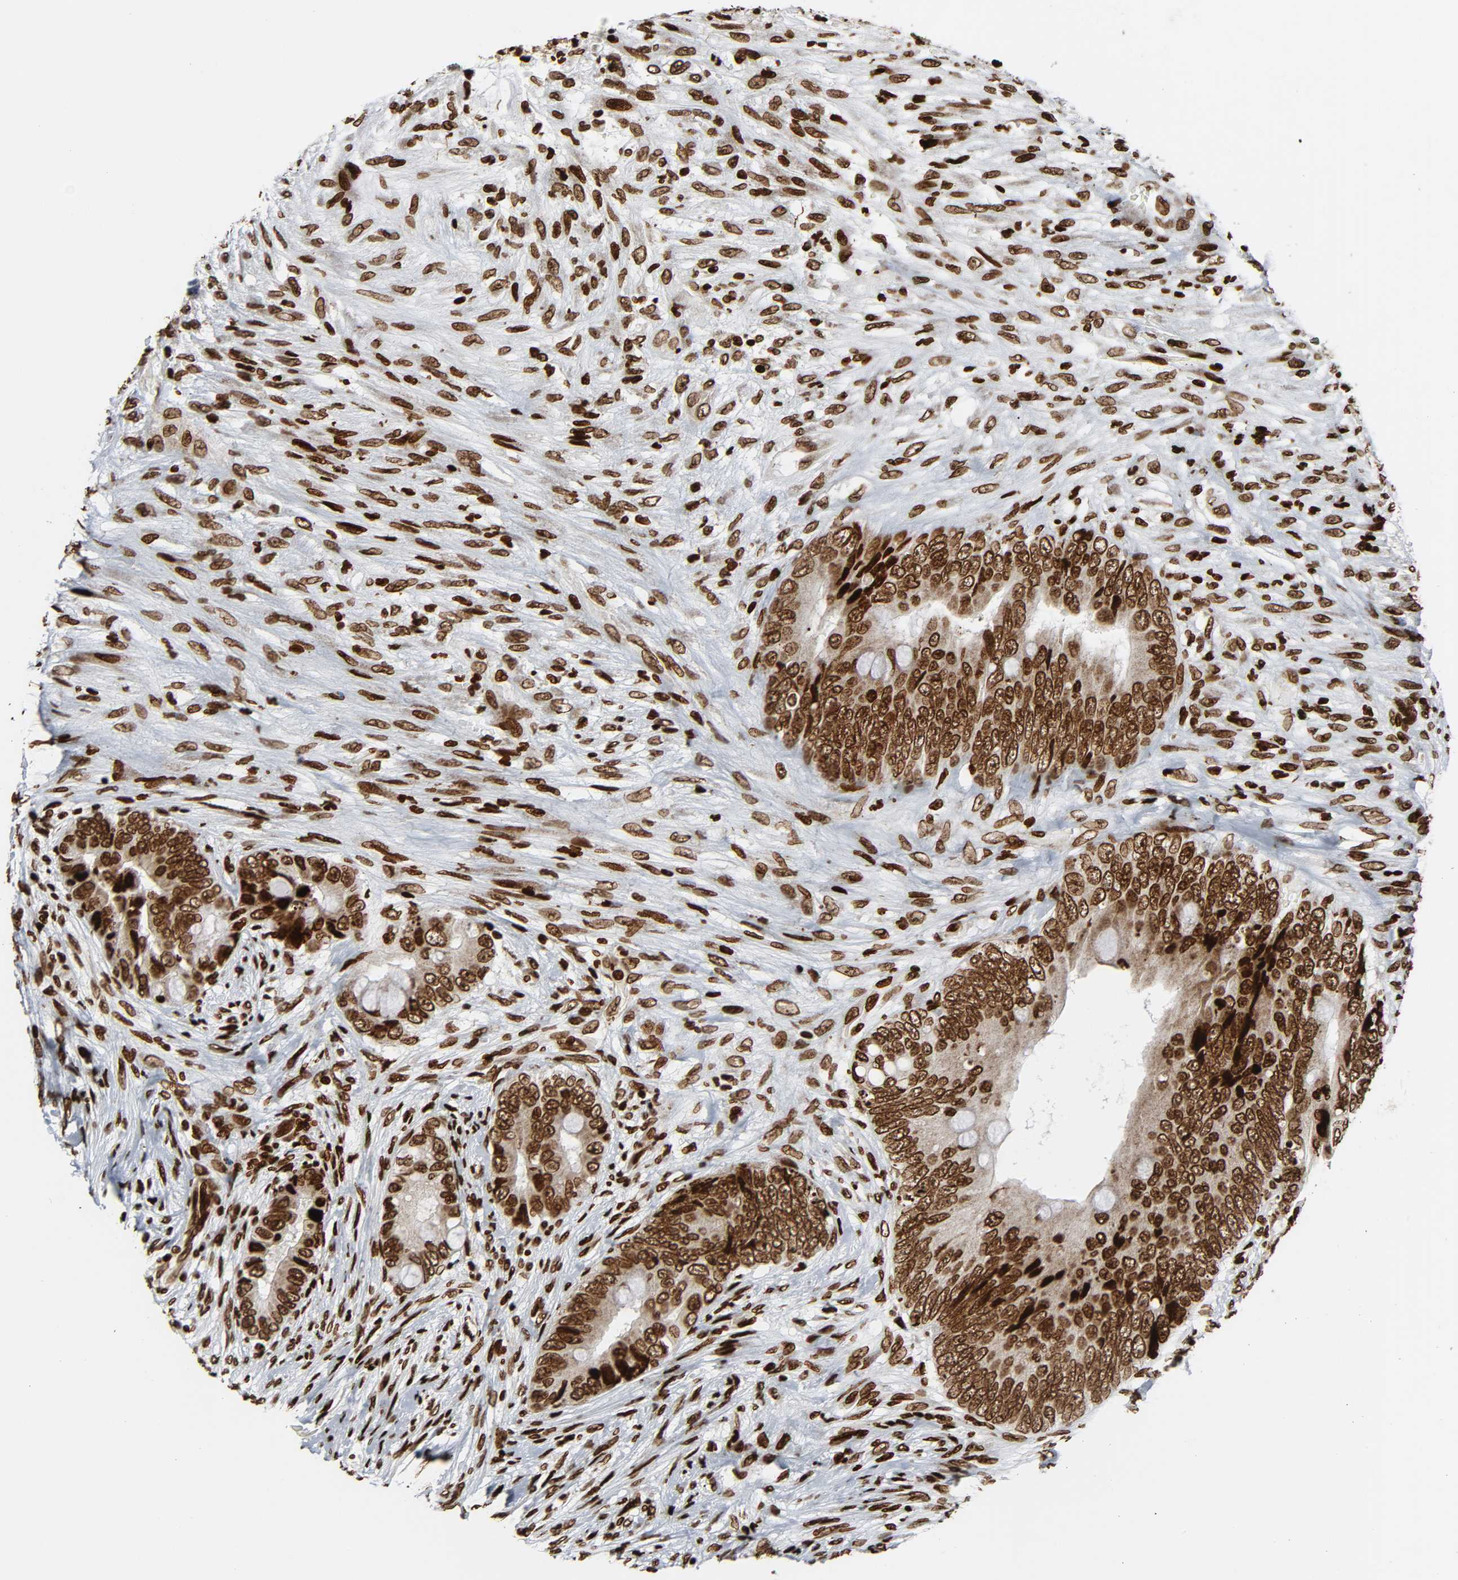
{"staining": {"intensity": "moderate", "quantity": ">75%", "location": "nuclear"}, "tissue": "colorectal cancer", "cell_type": "Tumor cells", "image_type": "cancer", "snomed": [{"axis": "morphology", "description": "Adenocarcinoma, NOS"}, {"axis": "topography", "description": "Rectum"}], "caption": "This is a photomicrograph of immunohistochemistry (IHC) staining of colorectal adenocarcinoma, which shows moderate expression in the nuclear of tumor cells.", "gene": "RXRA", "patient": {"sex": "female", "age": 77}}